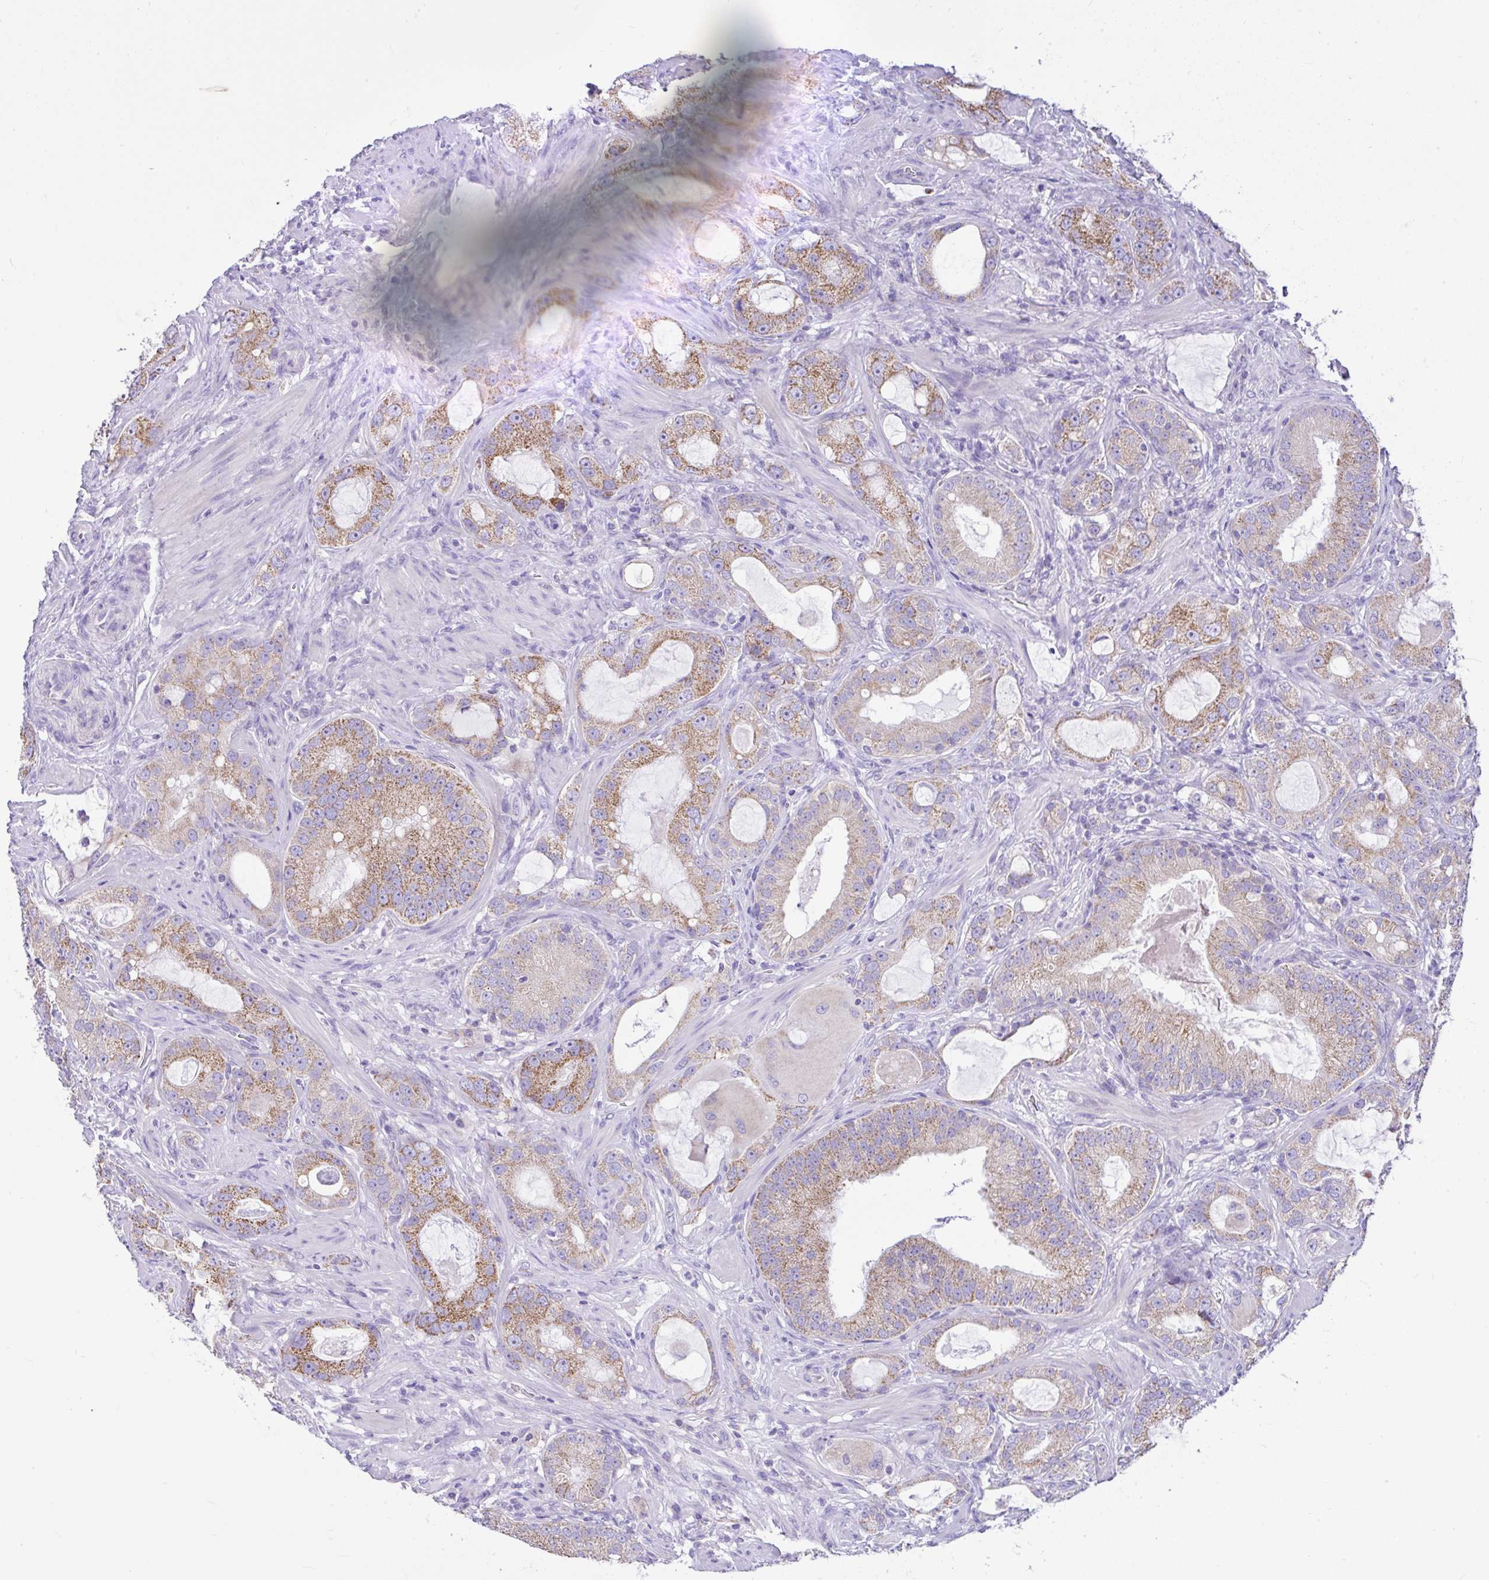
{"staining": {"intensity": "moderate", "quantity": ">75%", "location": "cytoplasmic/membranous"}, "tissue": "prostate cancer", "cell_type": "Tumor cells", "image_type": "cancer", "snomed": [{"axis": "morphology", "description": "Adenocarcinoma, High grade"}, {"axis": "topography", "description": "Prostate"}], "caption": "High-magnification brightfield microscopy of adenocarcinoma (high-grade) (prostate) stained with DAB (3,3'-diaminobenzidine) (brown) and counterstained with hematoxylin (blue). tumor cells exhibit moderate cytoplasmic/membranous positivity is appreciated in approximately>75% of cells.", "gene": "SLC13A1", "patient": {"sex": "male", "age": 65}}